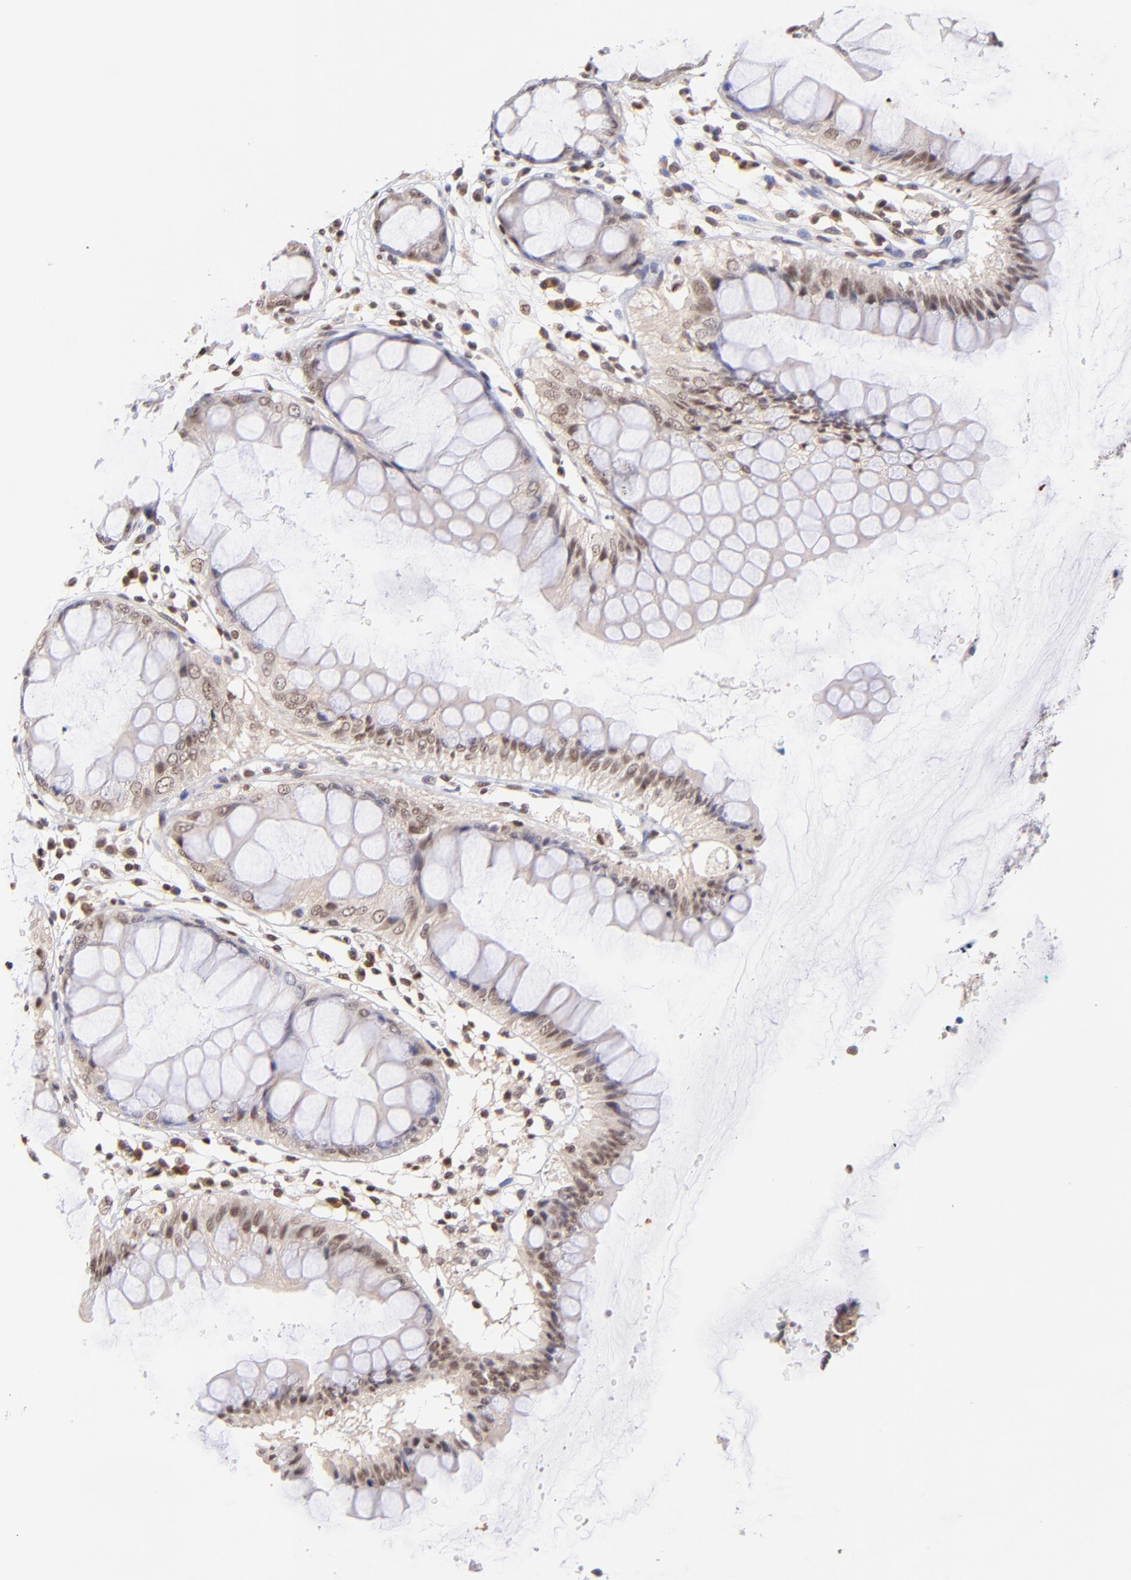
{"staining": {"intensity": "moderate", "quantity": ">75%", "location": "nuclear"}, "tissue": "rectum", "cell_type": "Glandular cells", "image_type": "normal", "snomed": [{"axis": "morphology", "description": "Normal tissue, NOS"}, {"axis": "morphology", "description": "Adenocarcinoma, NOS"}, {"axis": "topography", "description": "Rectum"}], "caption": "About >75% of glandular cells in normal rectum show moderate nuclear protein expression as visualized by brown immunohistochemical staining.", "gene": "WDR25", "patient": {"sex": "female", "age": 65}}